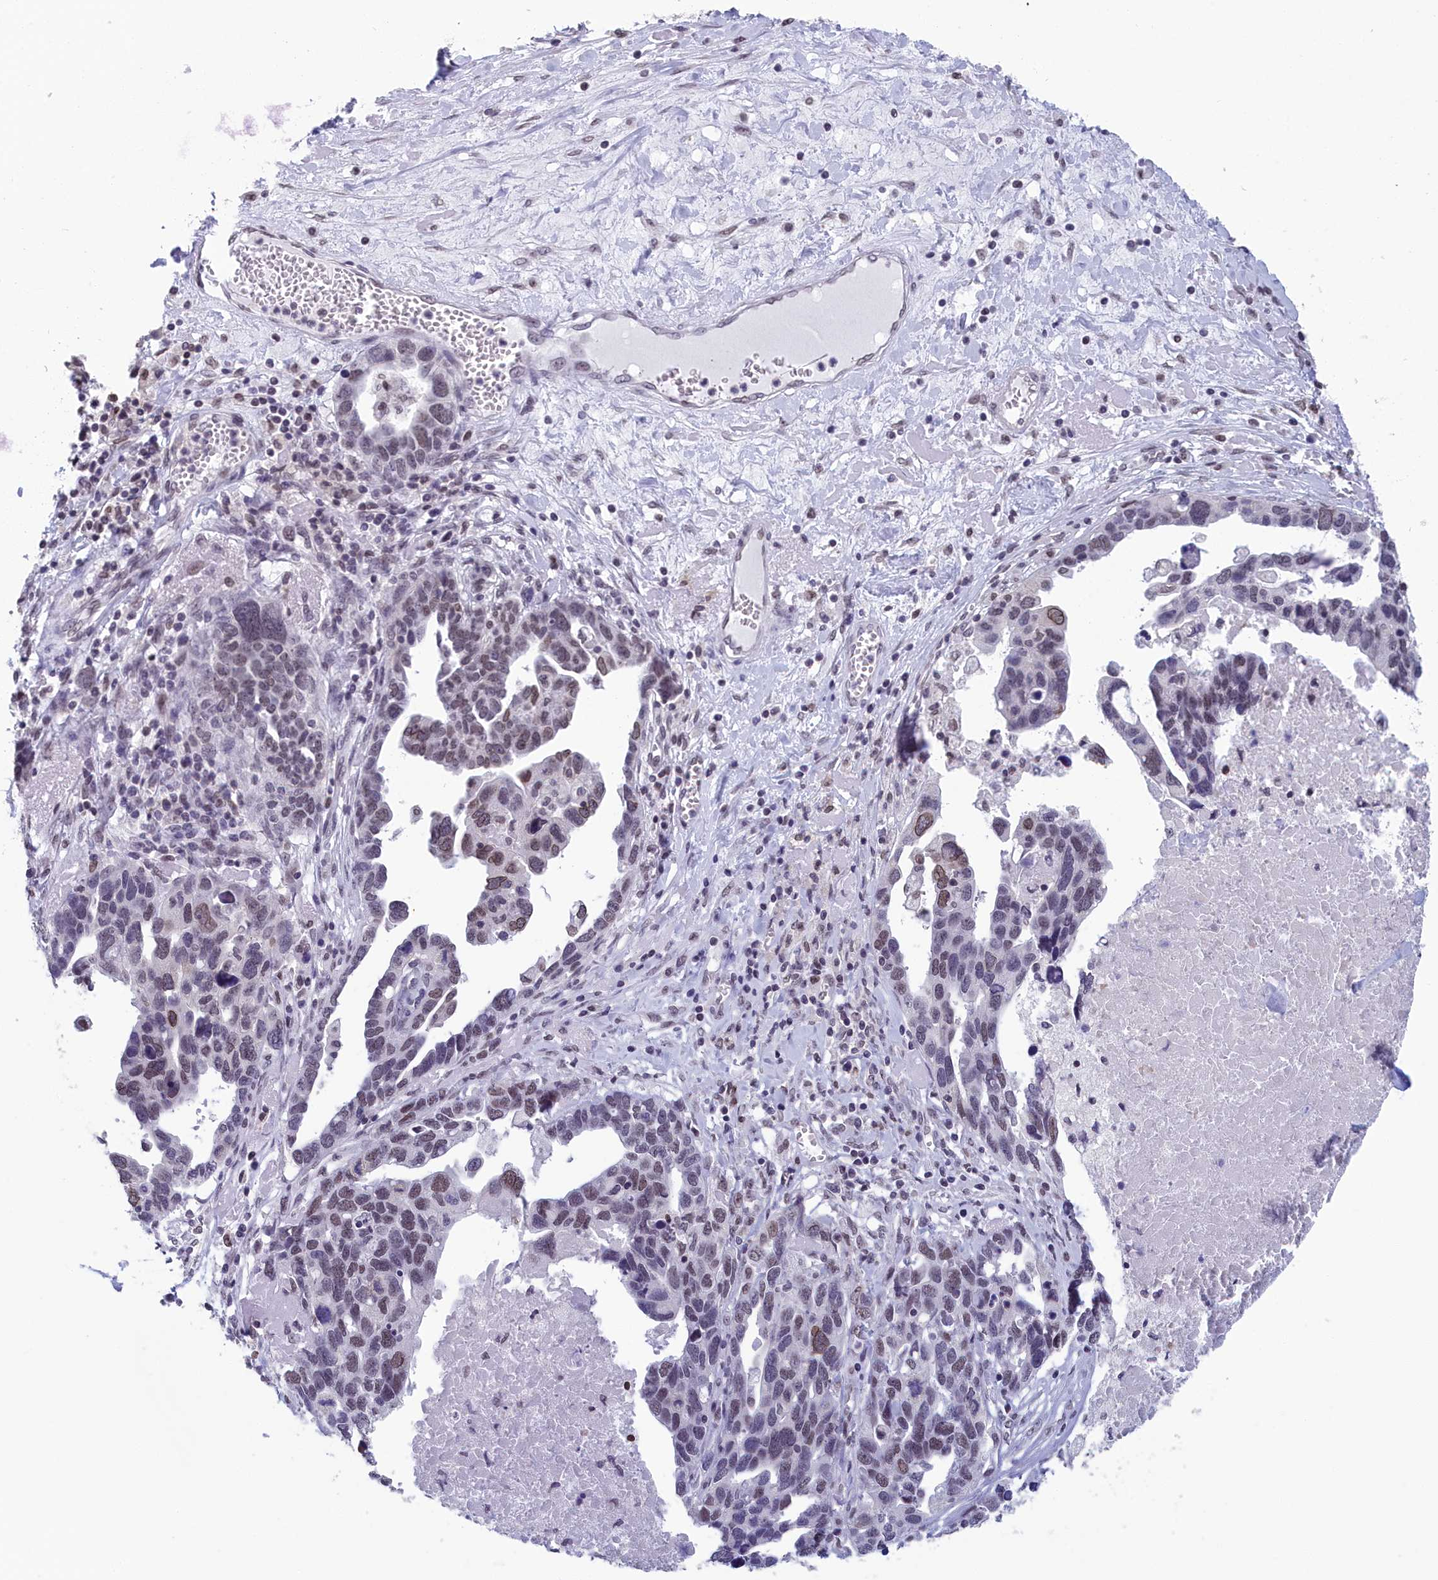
{"staining": {"intensity": "moderate", "quantity": "<25%", "location": "nuclear"}, "tissue": "ovarian cancer", "cell_type": "Tumor cells", "image_type": "cancer", "snomed": [{"axis": "morphology", "description": "Cystadenocarcinoma, serous, NOS"}, {"axis": "topography", "description": "Ovary"}], "caption": "Immunohistochemical staining of human ovarian serous cystadenocarcinoma shows low levels of moderate nuclear positivity in approximately <25% of tumor cells.", "gene": "CCDC97", "patient": {"sex": "female", "age": 54}}